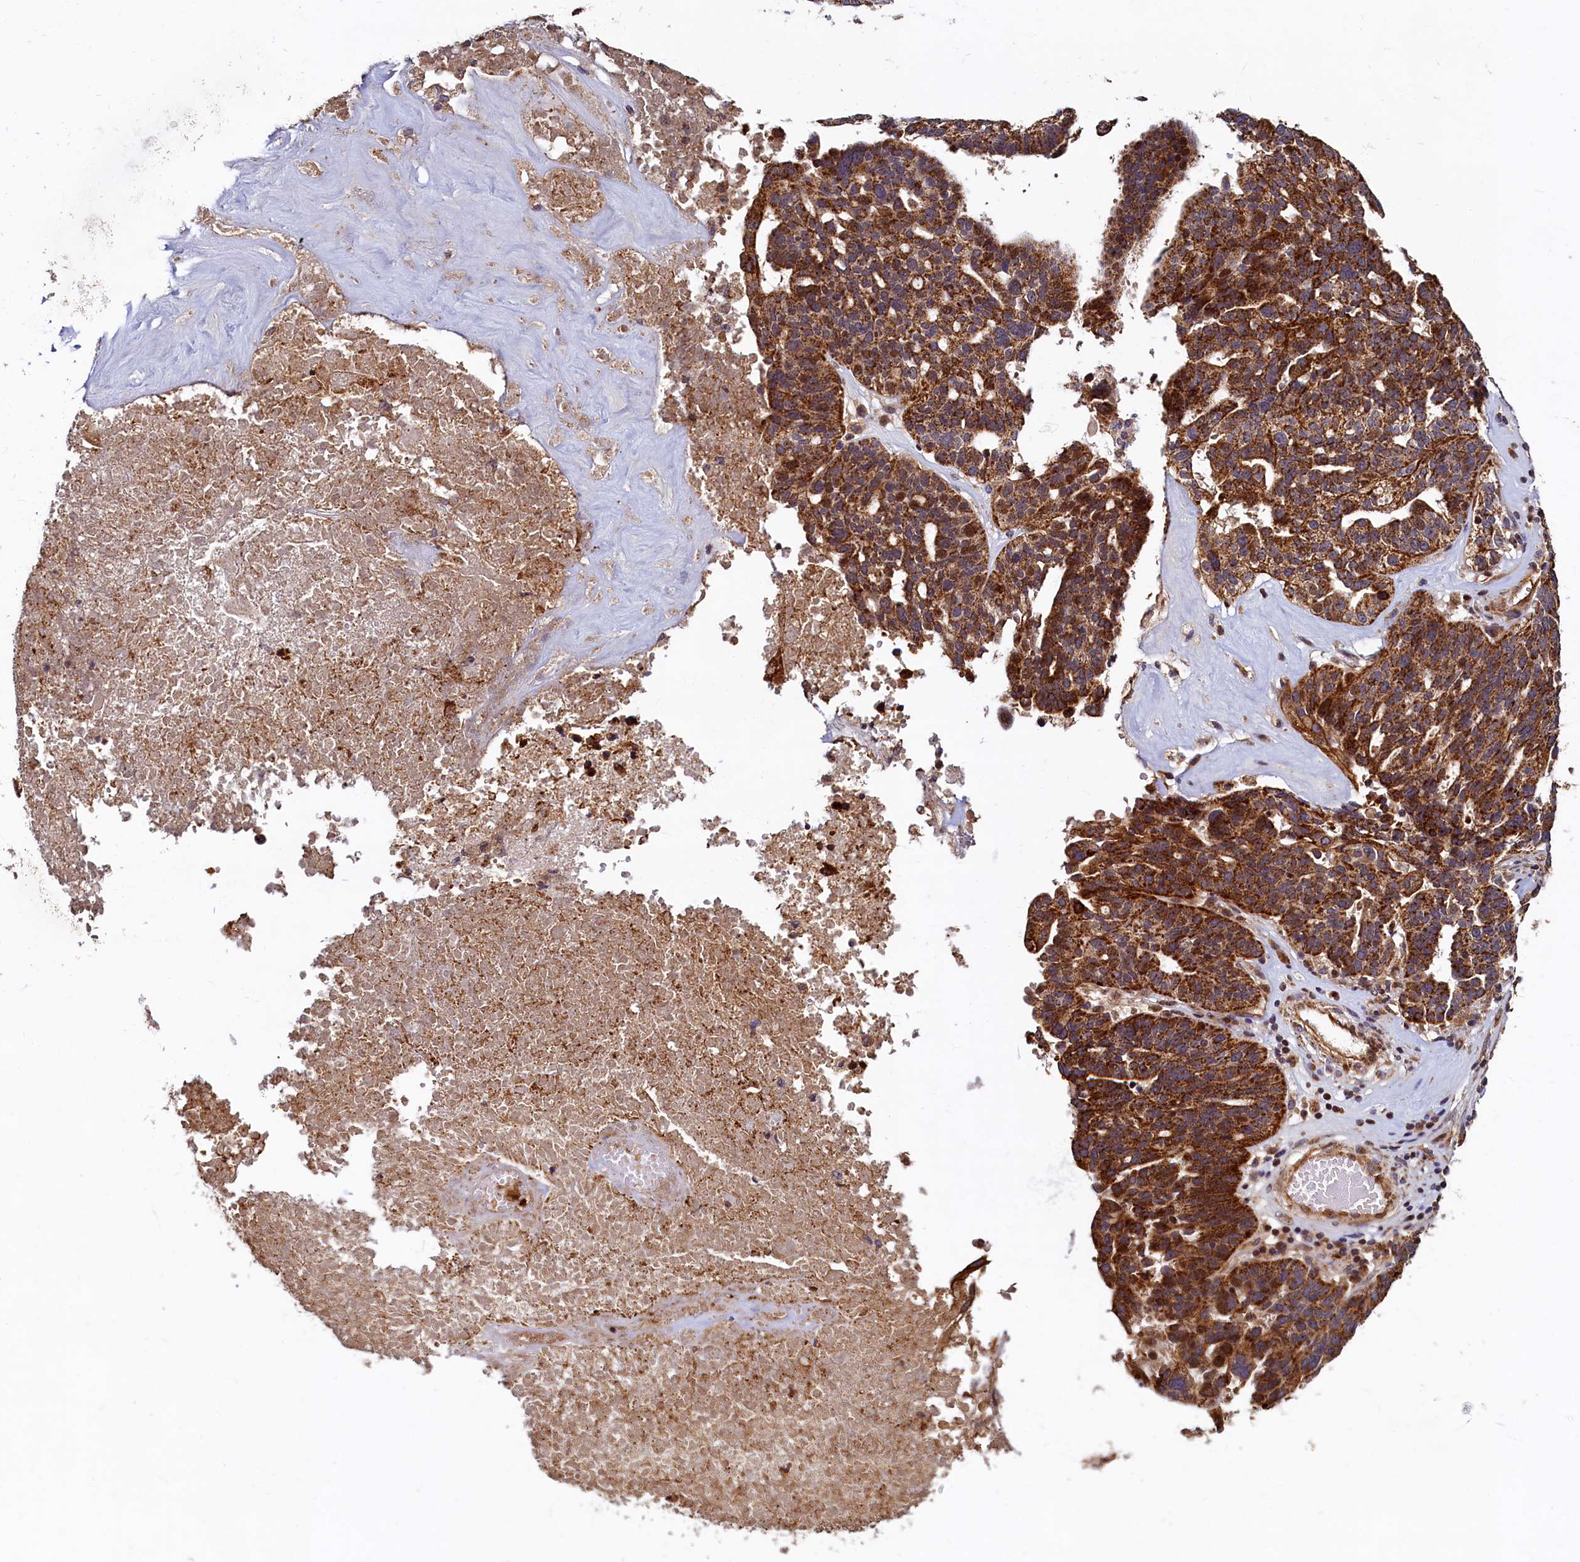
{"staining": {"intensity": "strong", "quantity": ">75%", "location": "cytoplasmic/membranous"}, "tissue": "ovarian cancer", "cell_type": "Tumor cells", "image_type": "cancer", "snomed": [{"axis": "morphology", "description": "Cystadenocarcinoma, serous, NOS"}, {"axis": "topography", "description": "Ovary"}], "caption": "Protein expression analysis of ovarian serous cystadenocarcinoma demonstrates strong cytoplasmic/membranous expression in approximately >75% of tumor cells.", "gene": "NCKAP5L", "patient": {"sex": "female", "age": 59}}